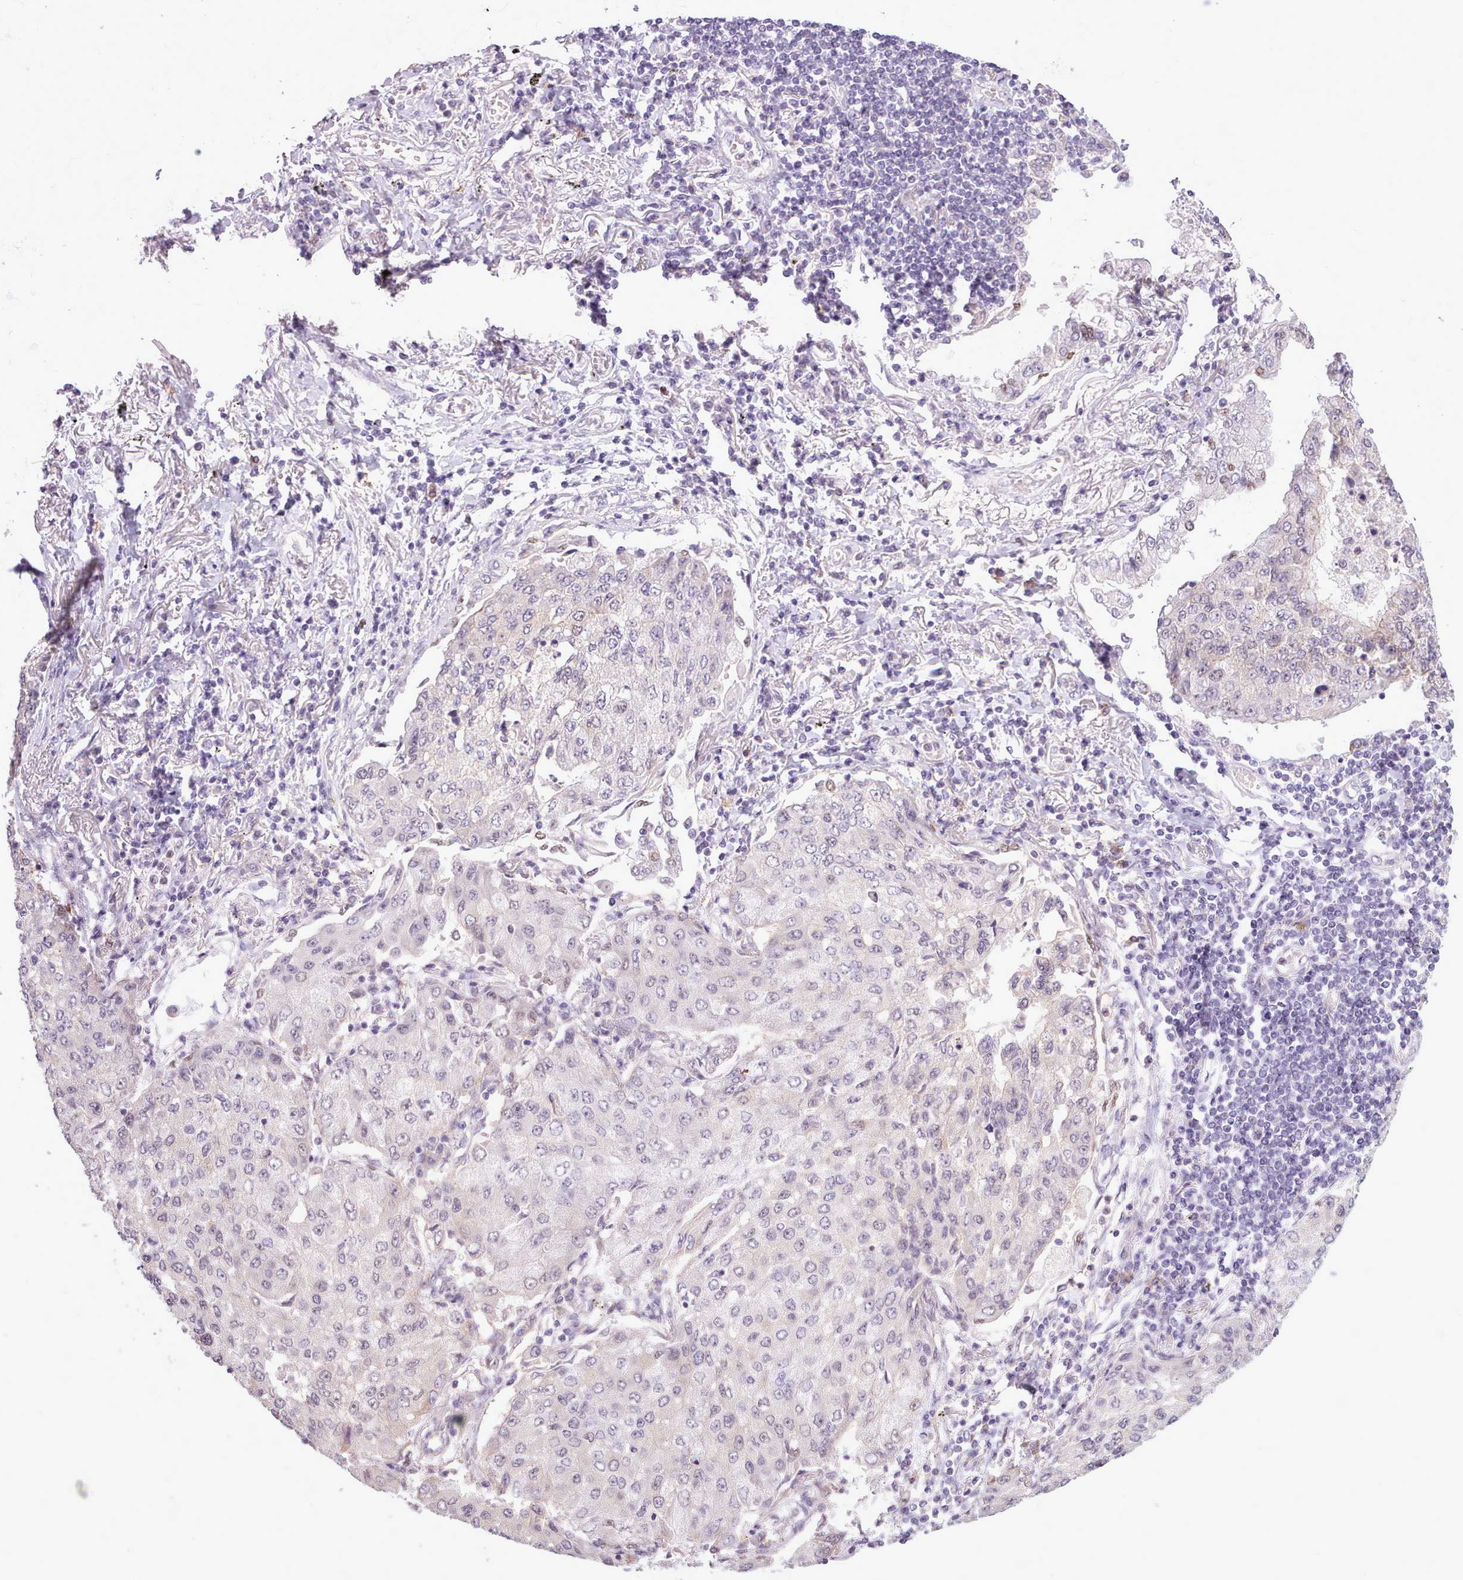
{"staining": {"intensity": "weak", "quantity": "<25%", "location": "nuclear"}, "tissue": "lung cancer", "cell_type": "Tumor cells", "image_type": "cancer", "snomed": [{"axis": "morphology", "description": "Squamous cell carcinoma, NOS"}, {"axis": "topography", "description": "Lung"}], "caption": "Immunohistochemistry histopathology image of squamous cell carcinoma (lung) stained for a protein (brown), which demonstrates no staining in tumor cells.", "gene": "SLURP1", "patient": {"sex": "male", "age": 74}}